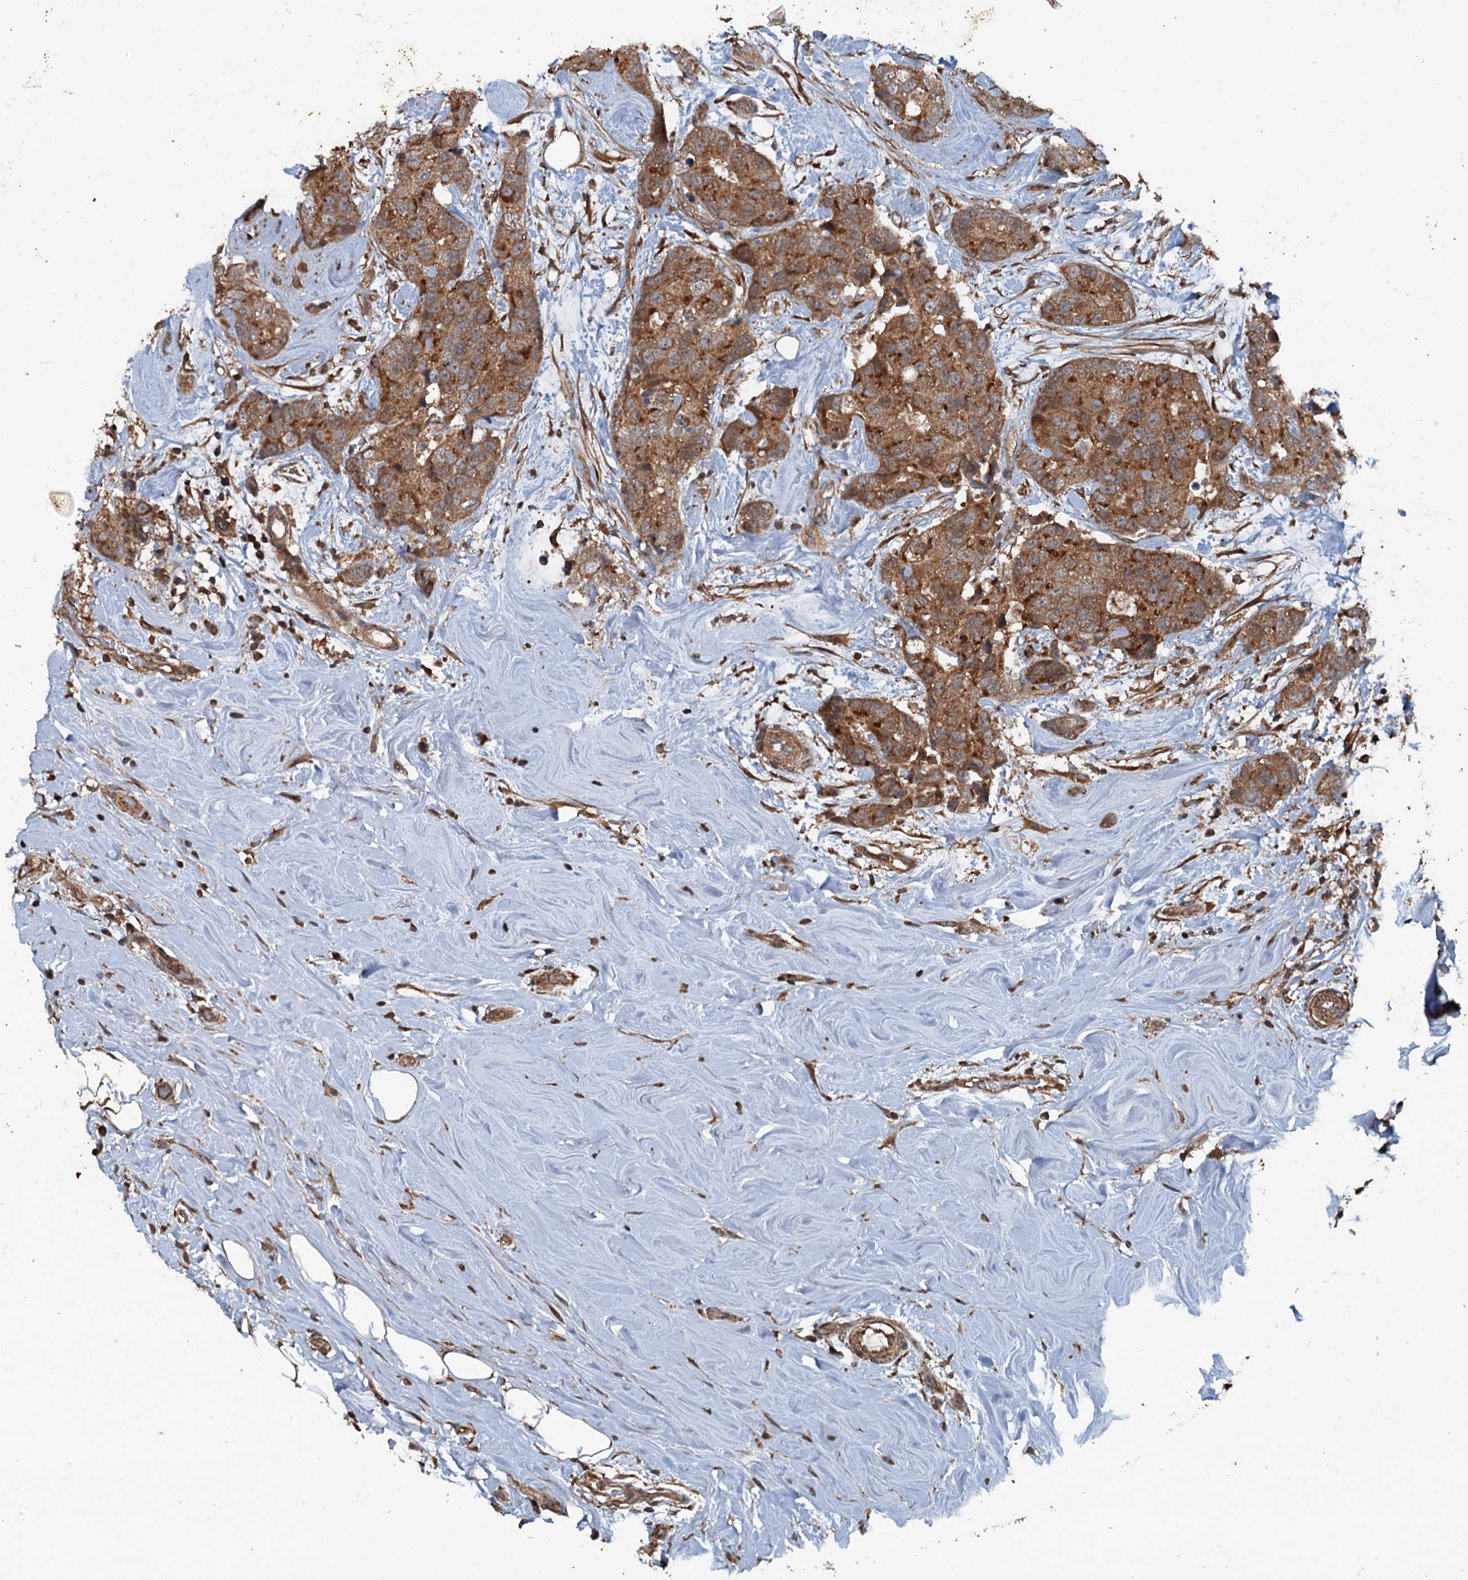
{"staining": {"intensity": "moderate", "quantity": ">75%", "location": "cytoplasmic/membranous"}, "tissue": "breast cancer", "cell_type": "Tumor cells", "image_type": "cancer", "snomed": [{"axis": "morphology", "description": "Duct carcinoma"}, {"axis": "topography", "description": "Breast"}], "caption": "Protein expression analysis of human intraductal carcinoma (breast) reveals moderate cytoplasmic/membranous expression in approximately >75% of tumor cells. The staining was performed using DAB, with brown indicating positive protein expression. Nuclei are stained blue with hematoxylin.", "gene": "TEDC1", "patient": {"sex": "female", "age": 62}}